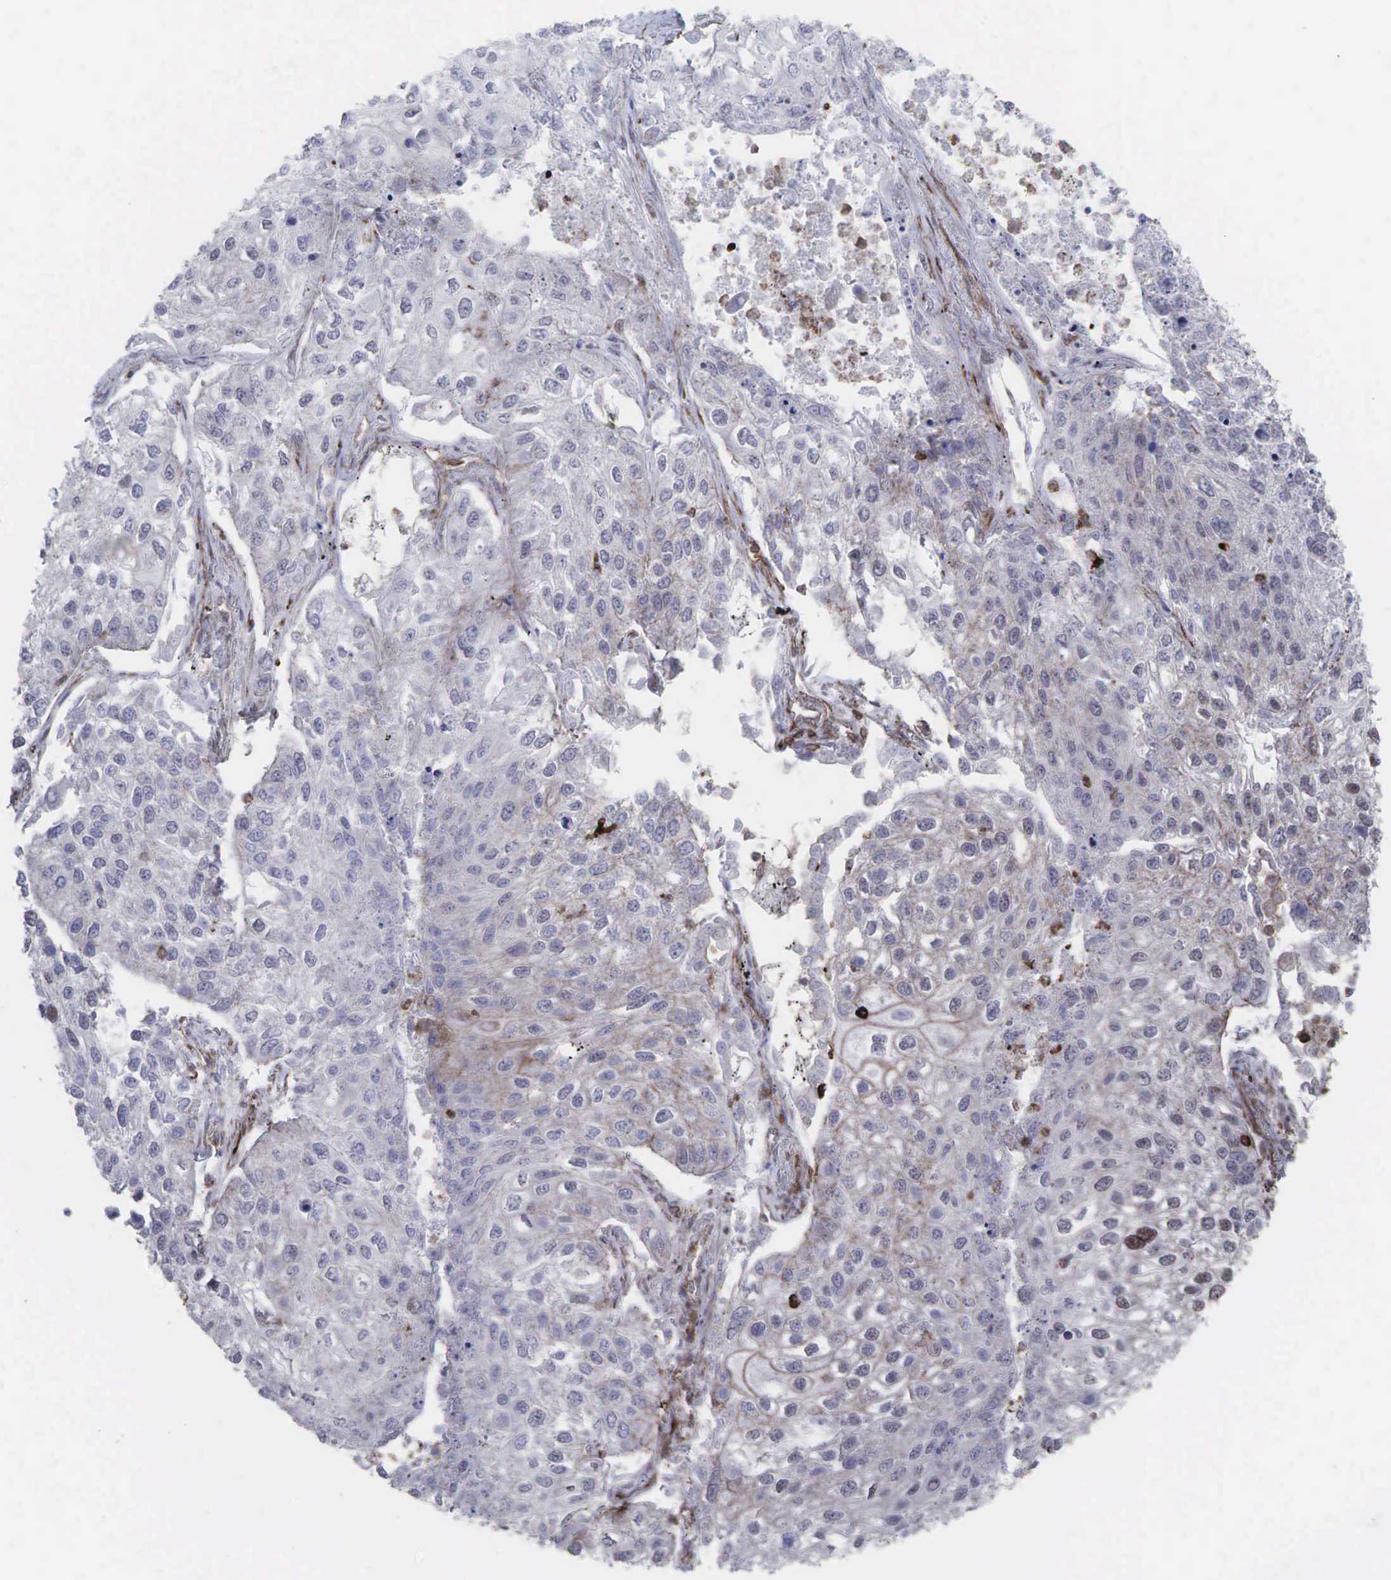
{"staining": {"intensity": "negative", "quantity": "none", "location": "none"}, "tissue": "lung cancer", "cell_type": "Tumor cells", "image_type": "cancer", "snomed": [{"axis": "morphology", "description": "Squamous cell carcinoma, NOS"}, {"axis": "topography", "description": "Lung"}], "caption": "Lung squamous cell carcinoma was stained to show a protein in brown. There is no significant expression in tumor cells. (Brightfield microscopy of DAB immunohistochemistry (IHC) at high magnification).", "gene": "GPRASP1", "patient": {"sex": "male", "age": 75}}